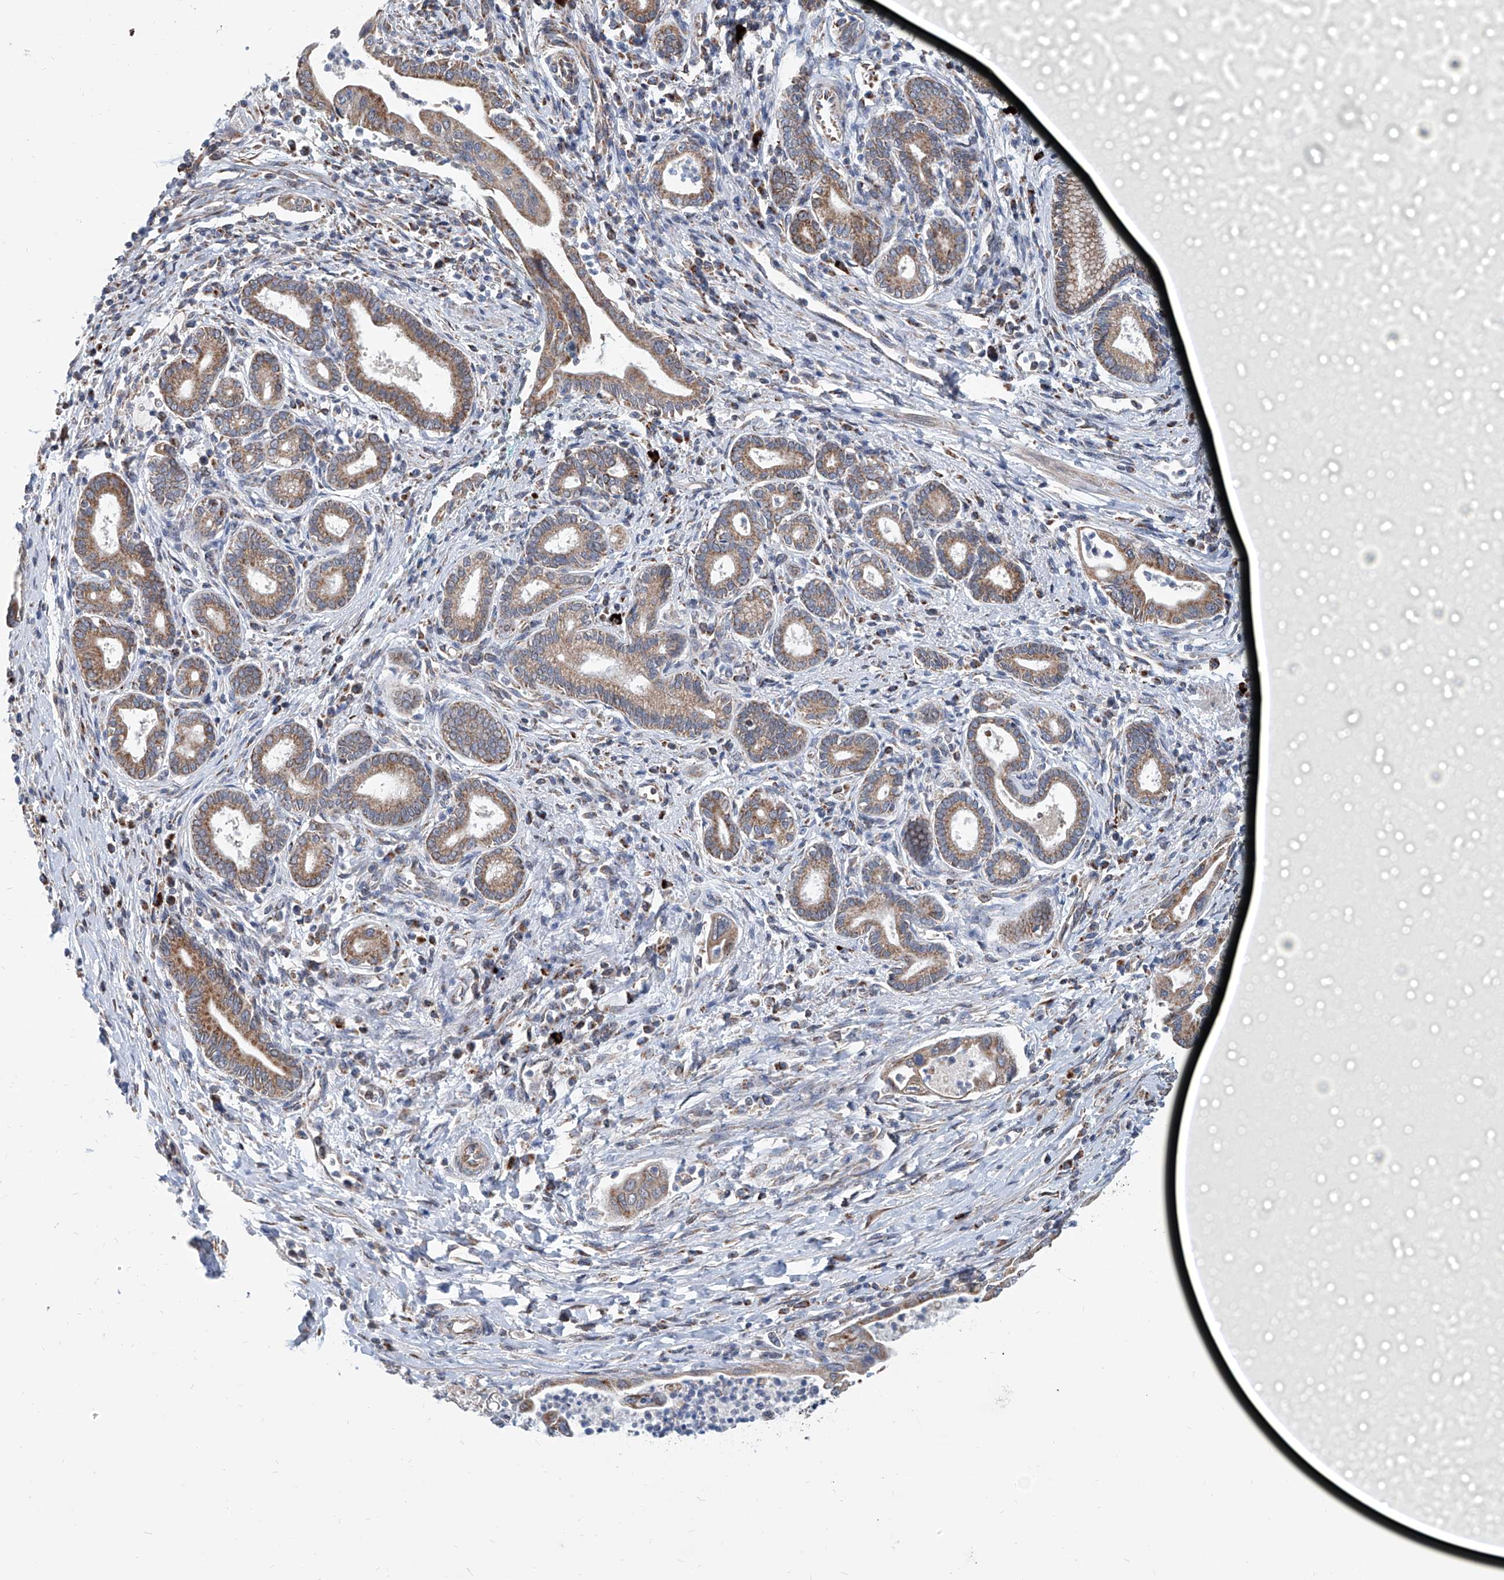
{"staining": {"intensity": "moderate", "quantity": ">75%", "location": "cytoplasmic/membranous"}, "tissue": "pancreatic cancer", "cell_type": "Tumor cells", "image_type": "cancer", "snomed": [{"axis": "morphology", "description": "Adenocarcinoma, NOS"}, {"axis": "topography", "description": "Pancreas"}], "caption": "Immunohistochemical staining of human pancreatic cancer (adenocarcinoma) exhibits moderate cytoplasmic/membranous protein positivity in approximately >75% of tumor cells.", "gene": "USP48", "patient": {"sex": "male", "age": 78}}